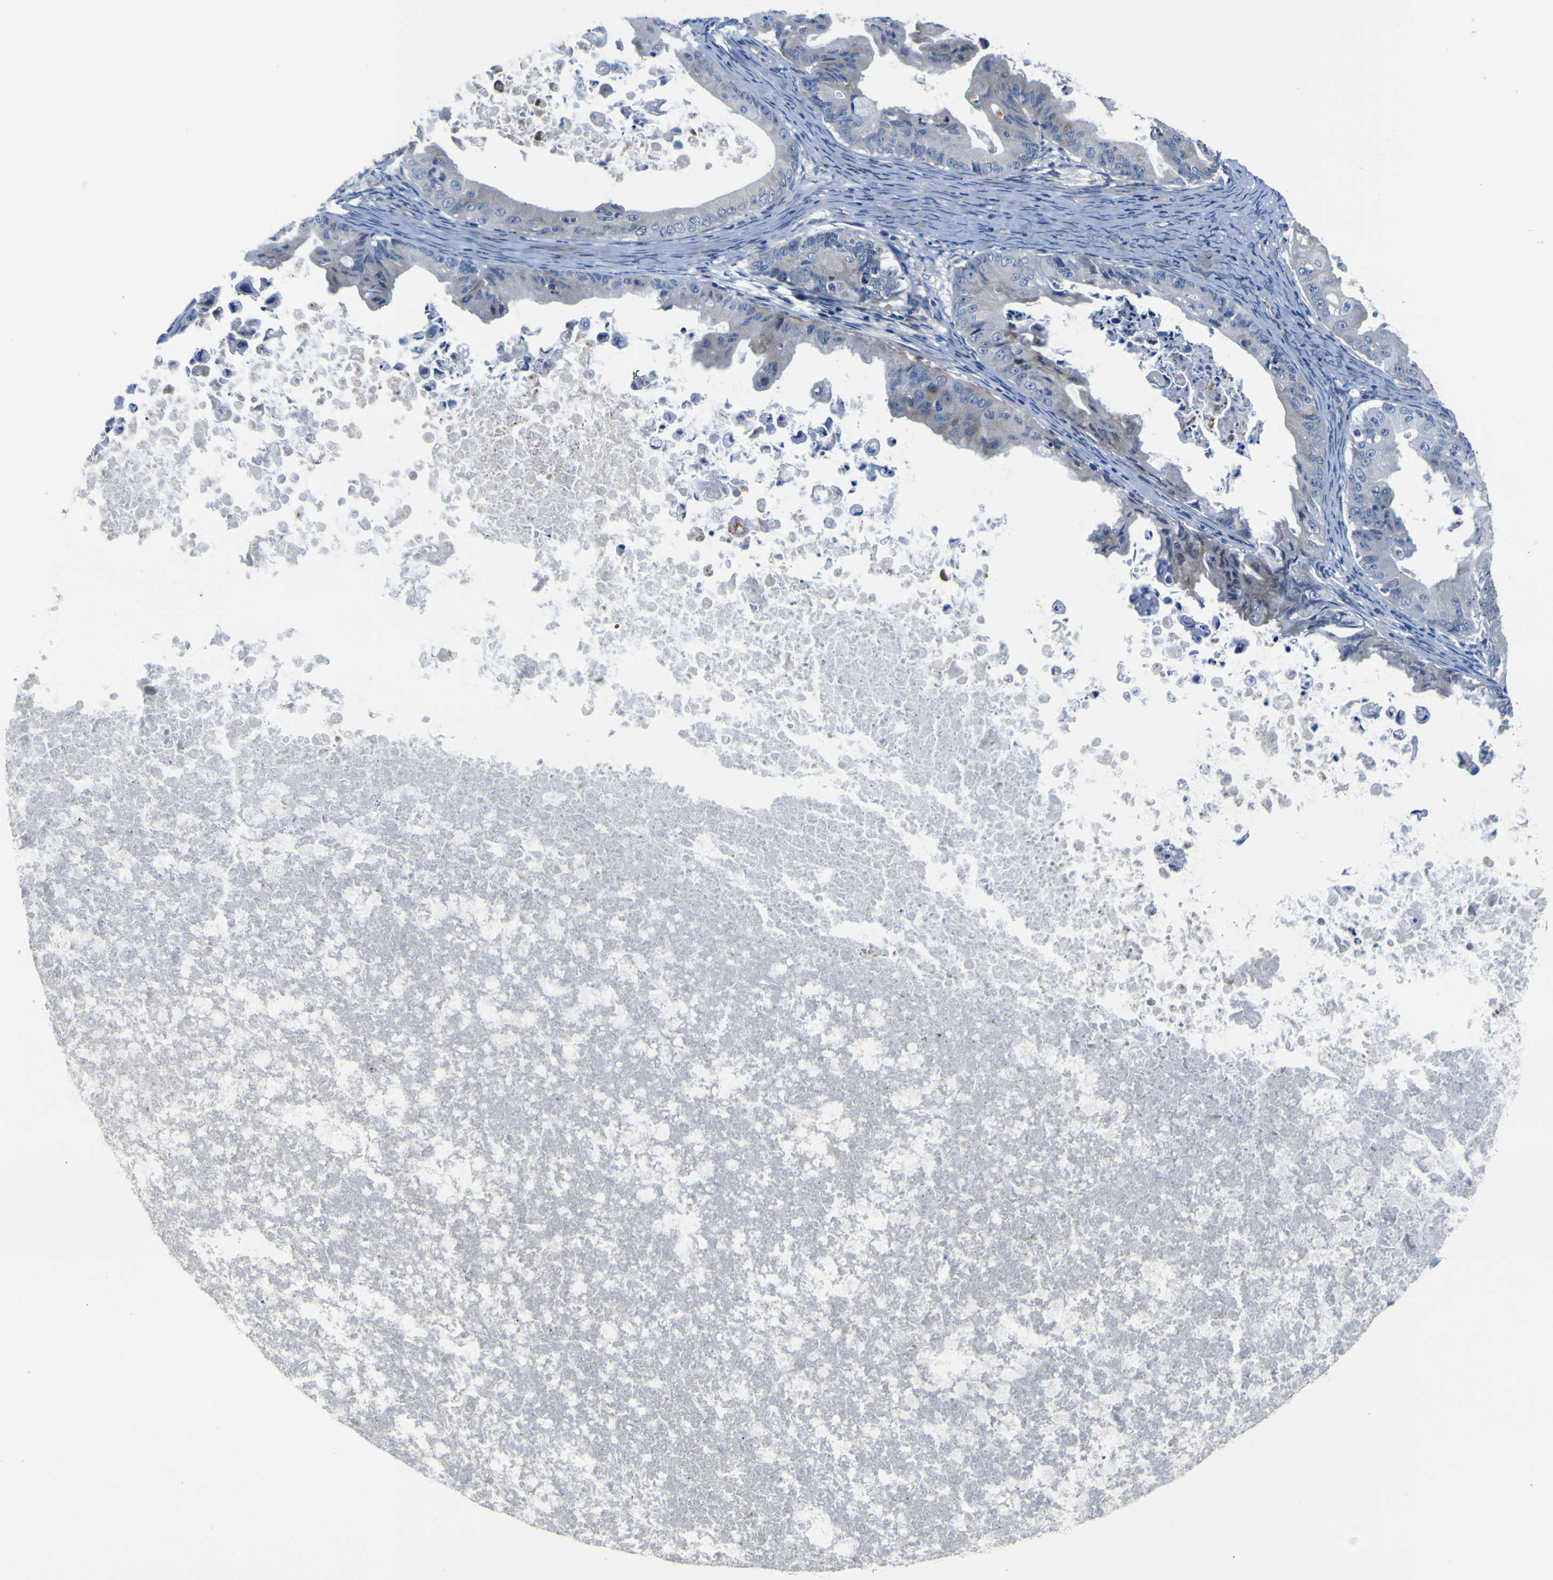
{"staining": {"intensity": "weak", "quantity": "<25%", "location": "cytoplasmic/membranous"}, "tissue": "ovarian cancer", "cell_type": "Tumor cells", "image_type": "cancer", "snomed": [{"axis": "morphology", "description": "Cystadenocarcinoma, mucinous, NOS"}, {"axis": "topography", "description": "Ovary"}], "caption": "Tumor cells show no significant positivity in ovarian cancer.", "gene": "AGAP3", "patient": {"sex": "female", "age": 37}}